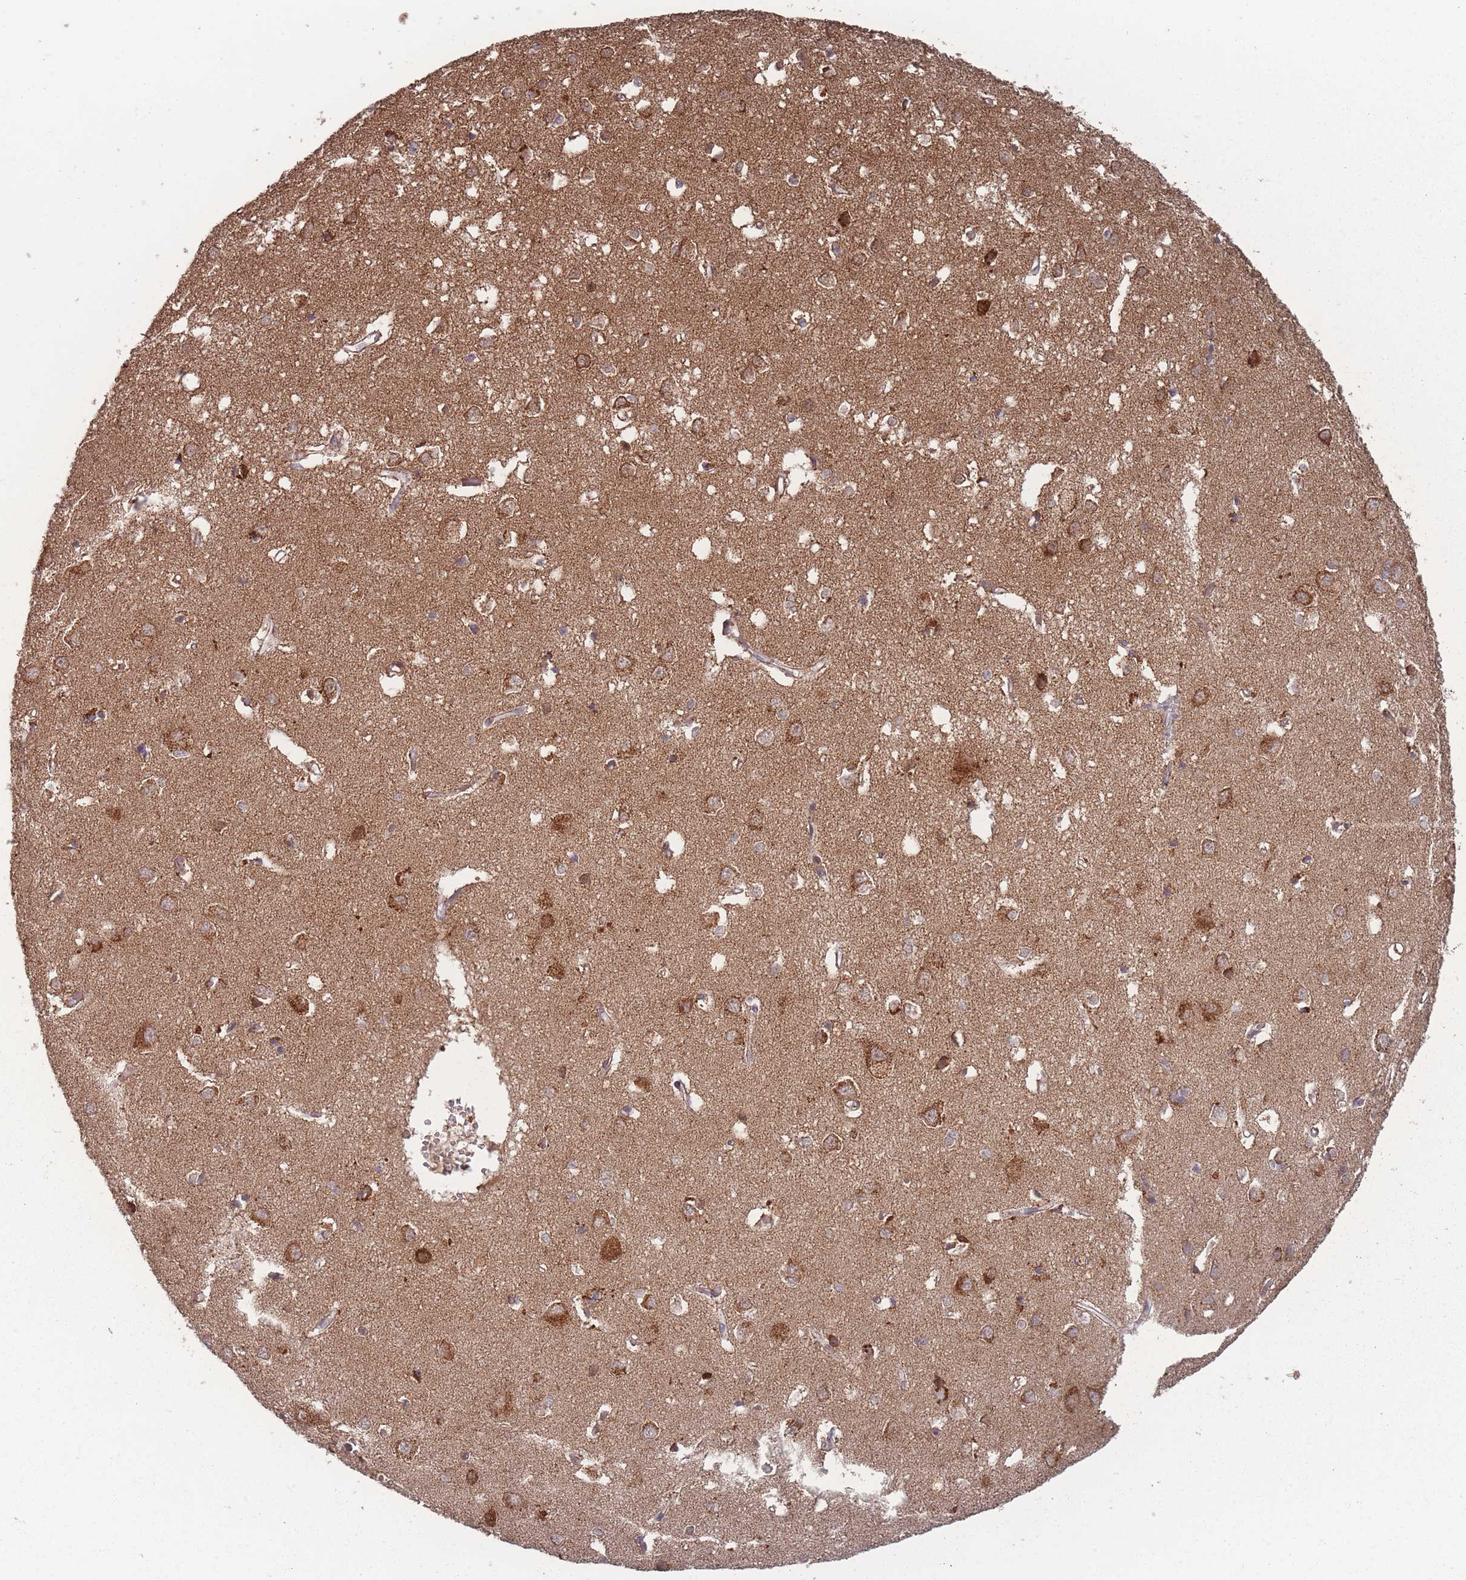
{"staining": {"intensity": "weak", "quantity": ">75%", "location": "cytoplasmic/membranous"}, "tissue": "cerebral cortex", "cell_type": "Endothelial cells", "image_type": "normal", "snomed": [{"axis": "morphology", "description": "Normal tissue, NOS"}, {"axis": "topography", "description": "Cerebral cortex"}], "caption": "Cerebral cortex stained with DAB IHC demonstrates low levels of weak cytoplasmic/membranous expression in approximately >75% of endothelial cells.", "gene": "LYRM7", "patient": {"sex": "female", "age": 64}}